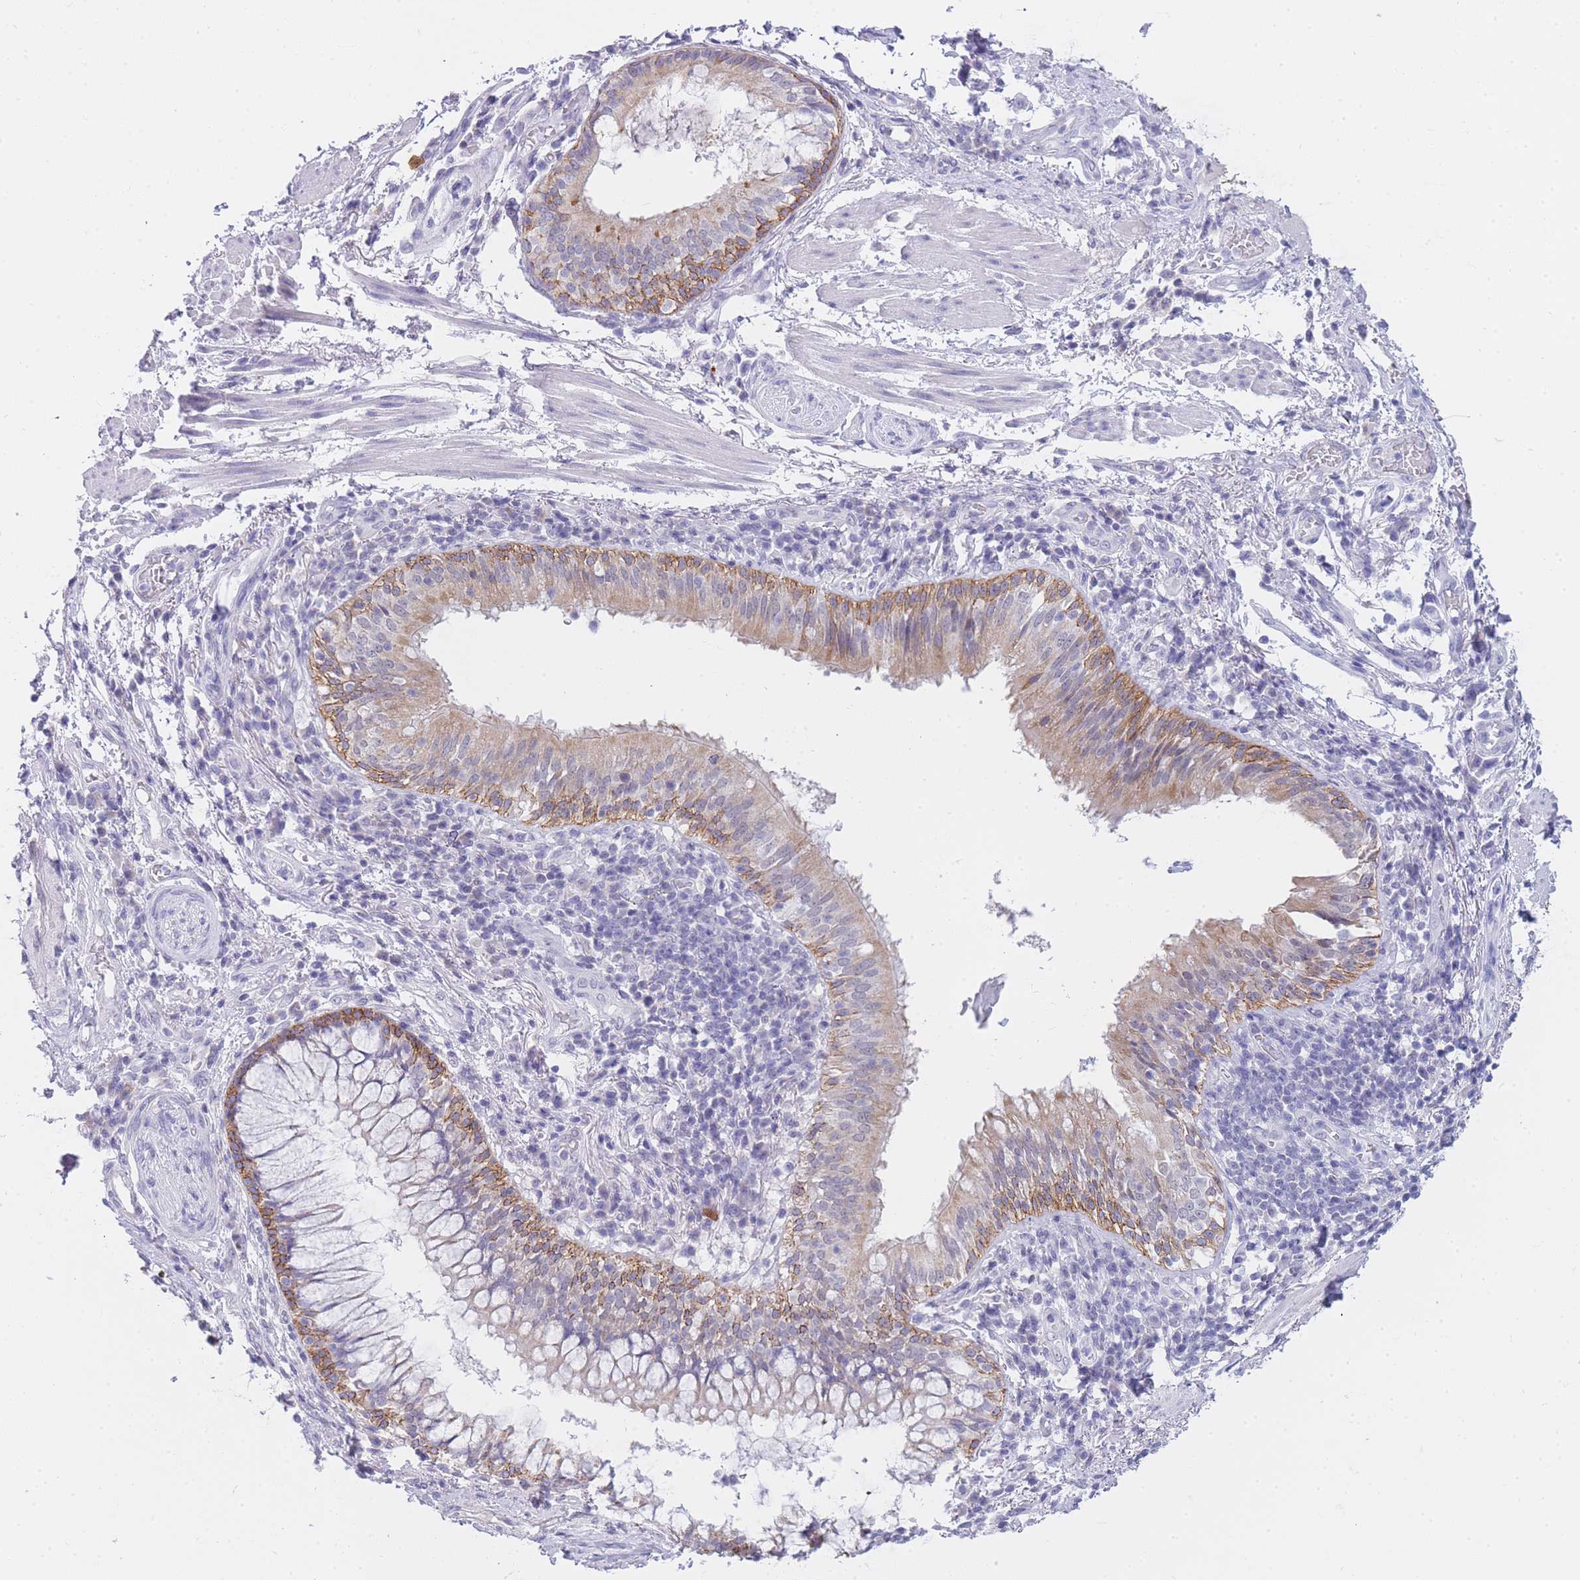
{"staining": {"intensity": "weak", "quantity": "25%-75%", "location": "nuclear"}, "tissue": "soft tissue", "cell_type": "Fibroblasts", "image_type": "normal", "snomed": [{"axis": "morphology", "description": "Normal tissue, NOS"}, {"axis": "topography", "description": "Cartilage tissue"}, {"axis": "topography", "description": "Bronchus"}], "caption": "Immunohistochemical staining of benign soft tissue reveals 25%-75% levels of weak nuclear protein staining in approximately 25%-75% of fibroblasts.", "gene": "FRAT2", "patient": {"sex": "male", "age": 56}}